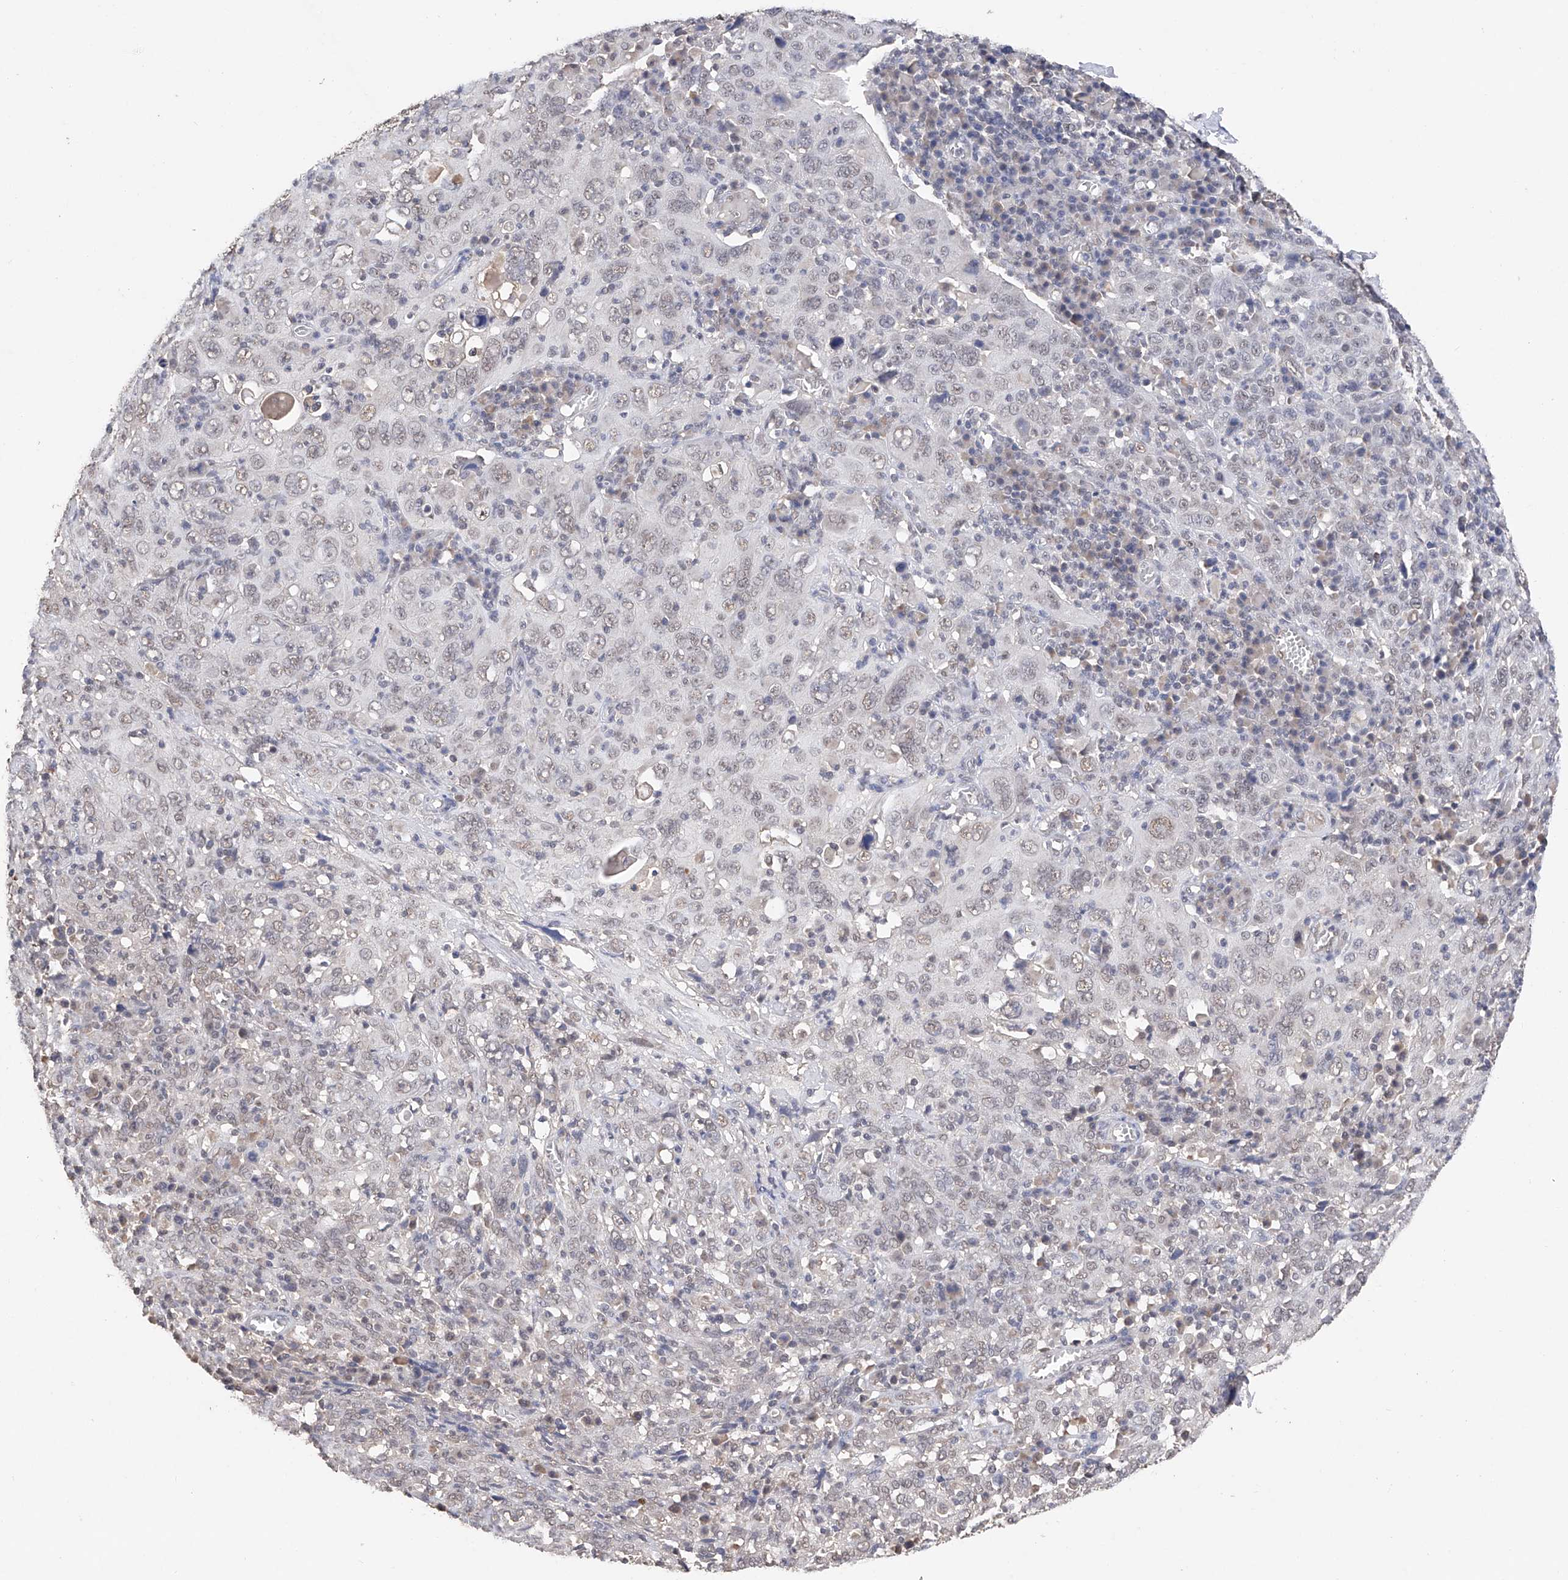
{"staining": {"intensity": "weak", "quantity": "<25%", "location": "nuclear"}, "tissue": "cervical cancer", "cell_type": "Tumor cells", "image_type": "cancer", "snomed": [{"axis": "morphology", "description": "Squamous cell carcinoma, NOS"}, {"axis": "topography", "description": "Cervix"}], "caption": "There is no significant positivity in tumor cells of cervical cancer (squamous cell carcinoma).", "gene": "DMAP1", "patient": {"sex": "female", "age": 46}}